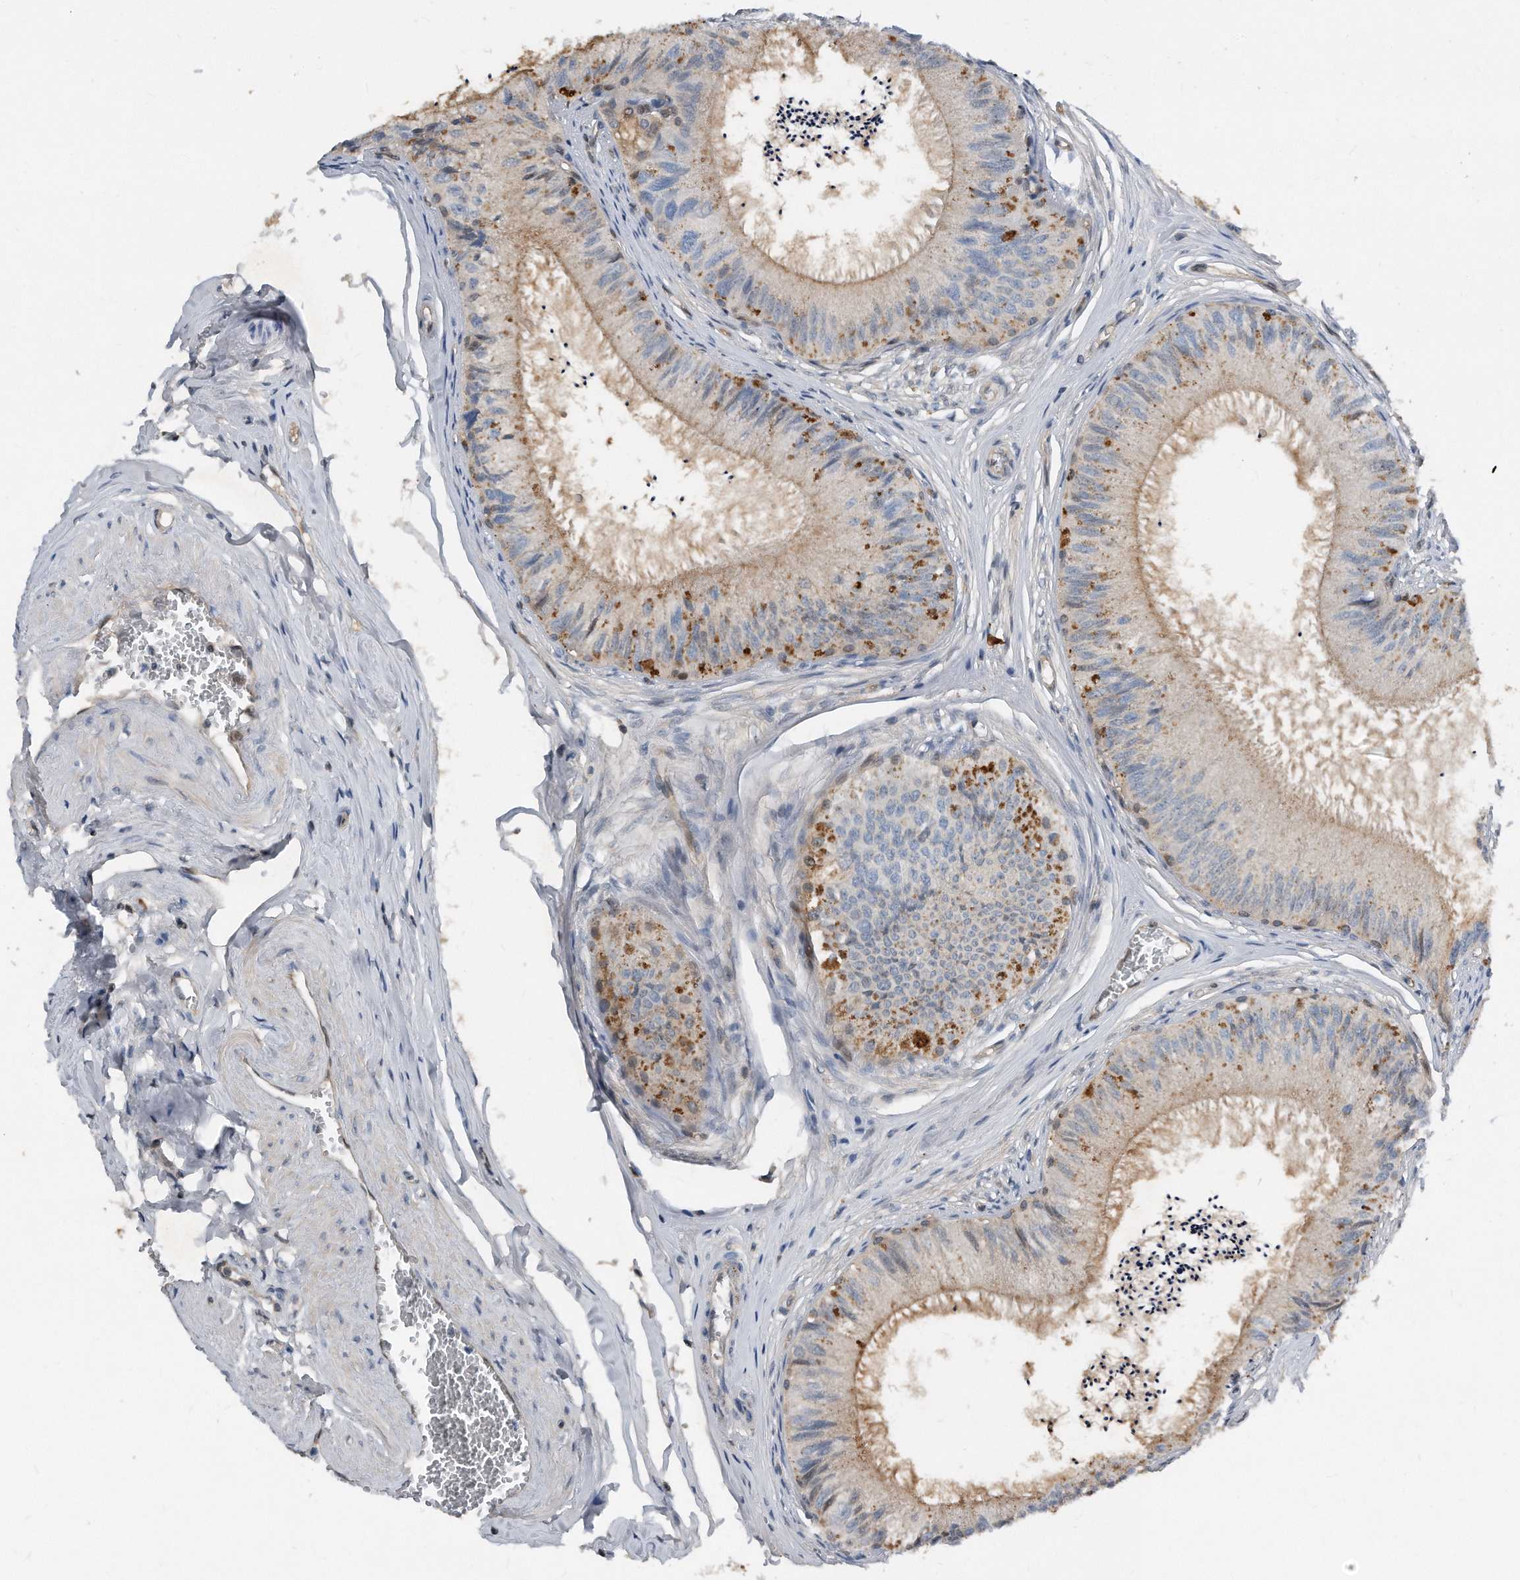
{"staining": {"intensity": "moderate", "quantity": "25%-75%", "location": "cytoplasmic/membranous"}, "tissue": "epididymis", "cell_type": "Glandular cells", "image_type": "normal", "snomed": [{"axis": "morphology", "description": "Normal tissue, NOS"}, {"axis": "topography", "description": "Epididymis"}], "caption": "Immunohistochemistry staining of unremarkable epididymis, which exhibits medium levels of moderate cytoplasmic/membranous expression in approximately 25%-75% of glandular cells indicating moderate cytoplasmic/membranous protein staining. The staining was performed using DAB (brown) for protein detection and nuclei were counterstained in hematoxylin (blue).", "gene": "MAP2K6", "patient": {"sex": "male", "age": 79}}